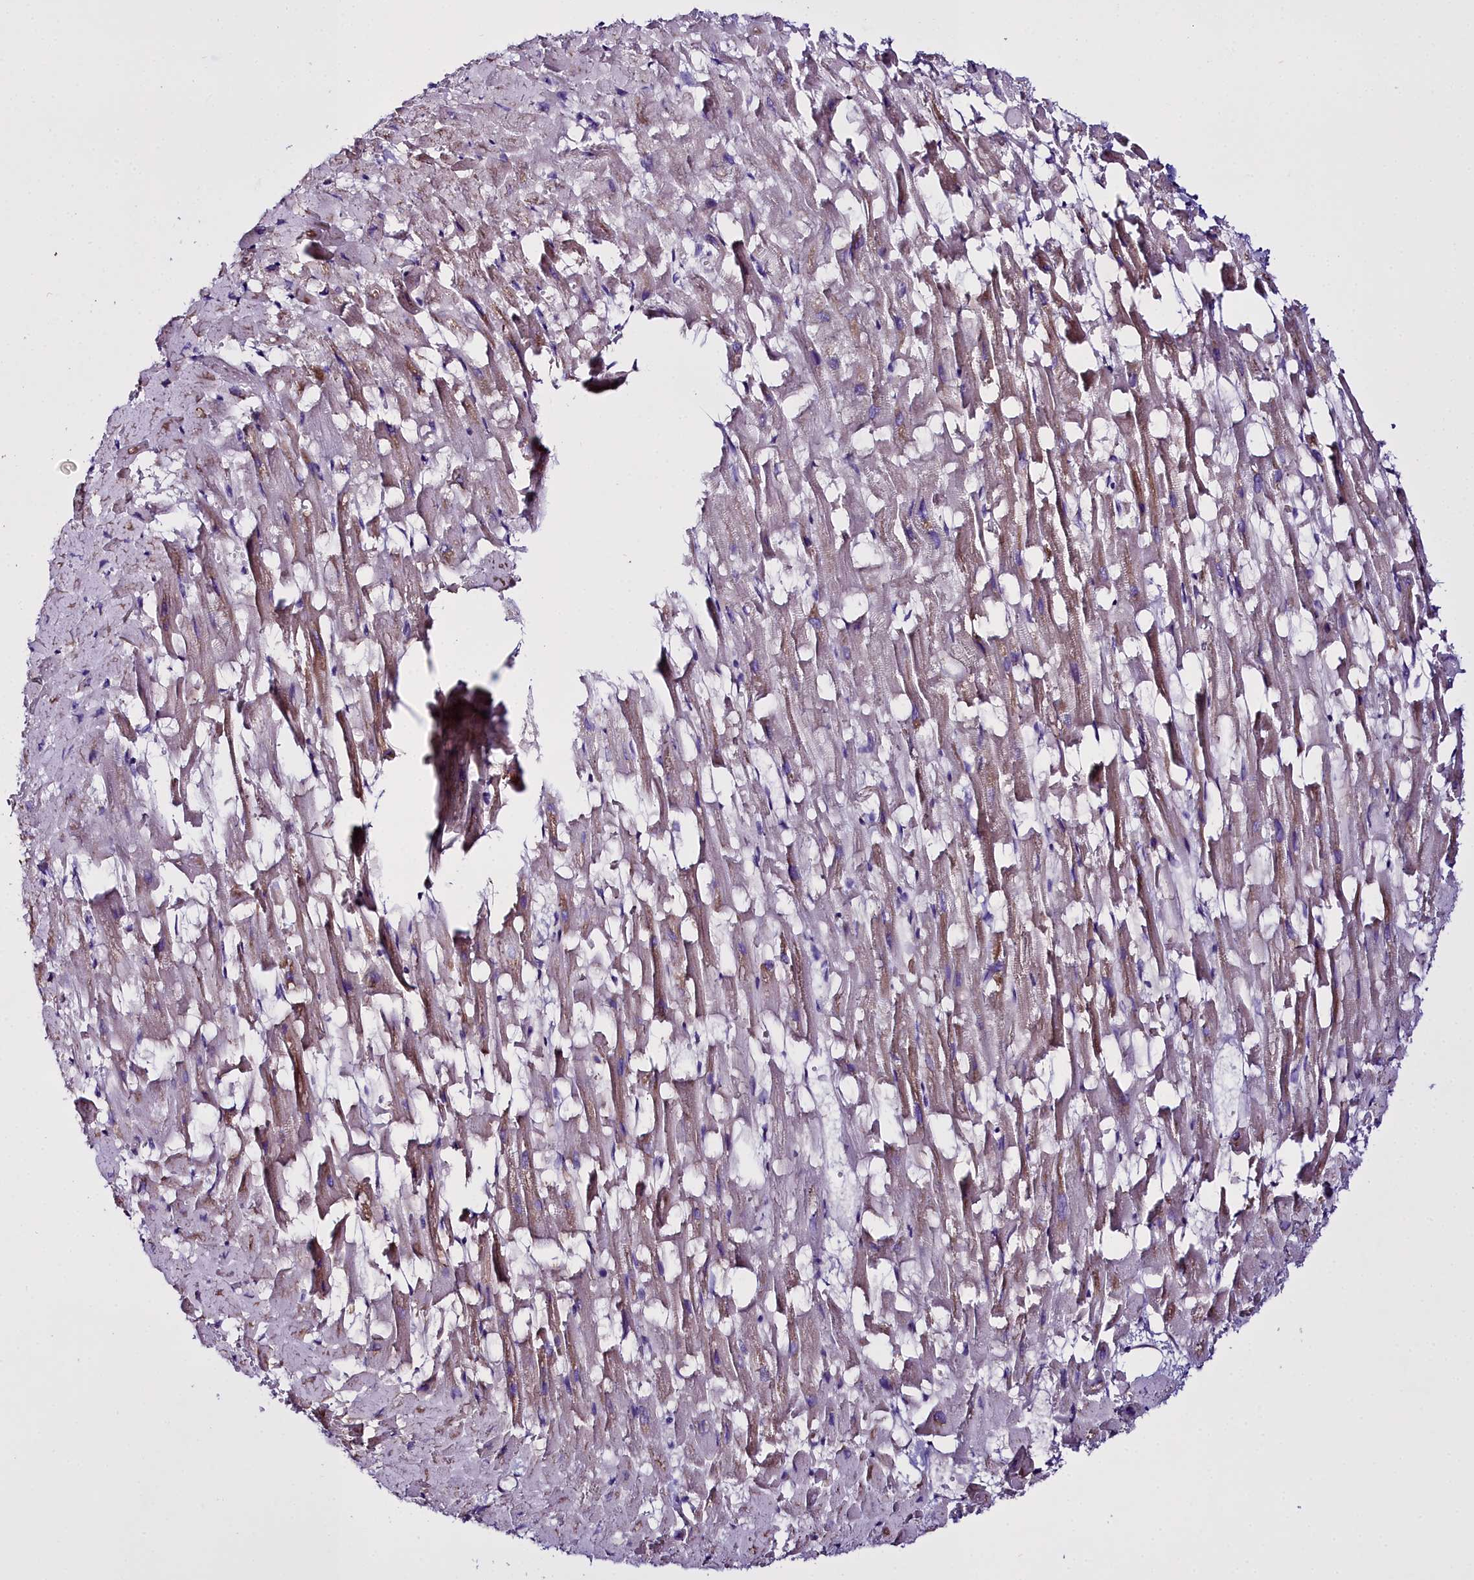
{"staining": {"intensity": "weak", "quantity": "25%-75%", "location": "cytoplasmic/membranous"}, "tissue": "heart muscle", "cell_type": "Cardiomyocytes", "image_type": "normal", "snomed": [{"axis": "morphology", "description": "Normal tissue, NOS"}, {"axis": "topography", "description": "Heart"}], "caption": "Immunohistochemistry (IHC) staining of unremarkable heart muscle, which exhibits low levels of weak cytoplasmic/membranous expression in about 25%-75% of cardiomyocytes indicating weak cytoplasmic/membranous protein expression. The staining was performed using DAB (3,3'-diaminobenzidine) (brown) for protein detection and nuclei were counterstained in hematoxylin (blue).", "gene": "WDFY3", "patient": {"sex": "female", "age": 64}}